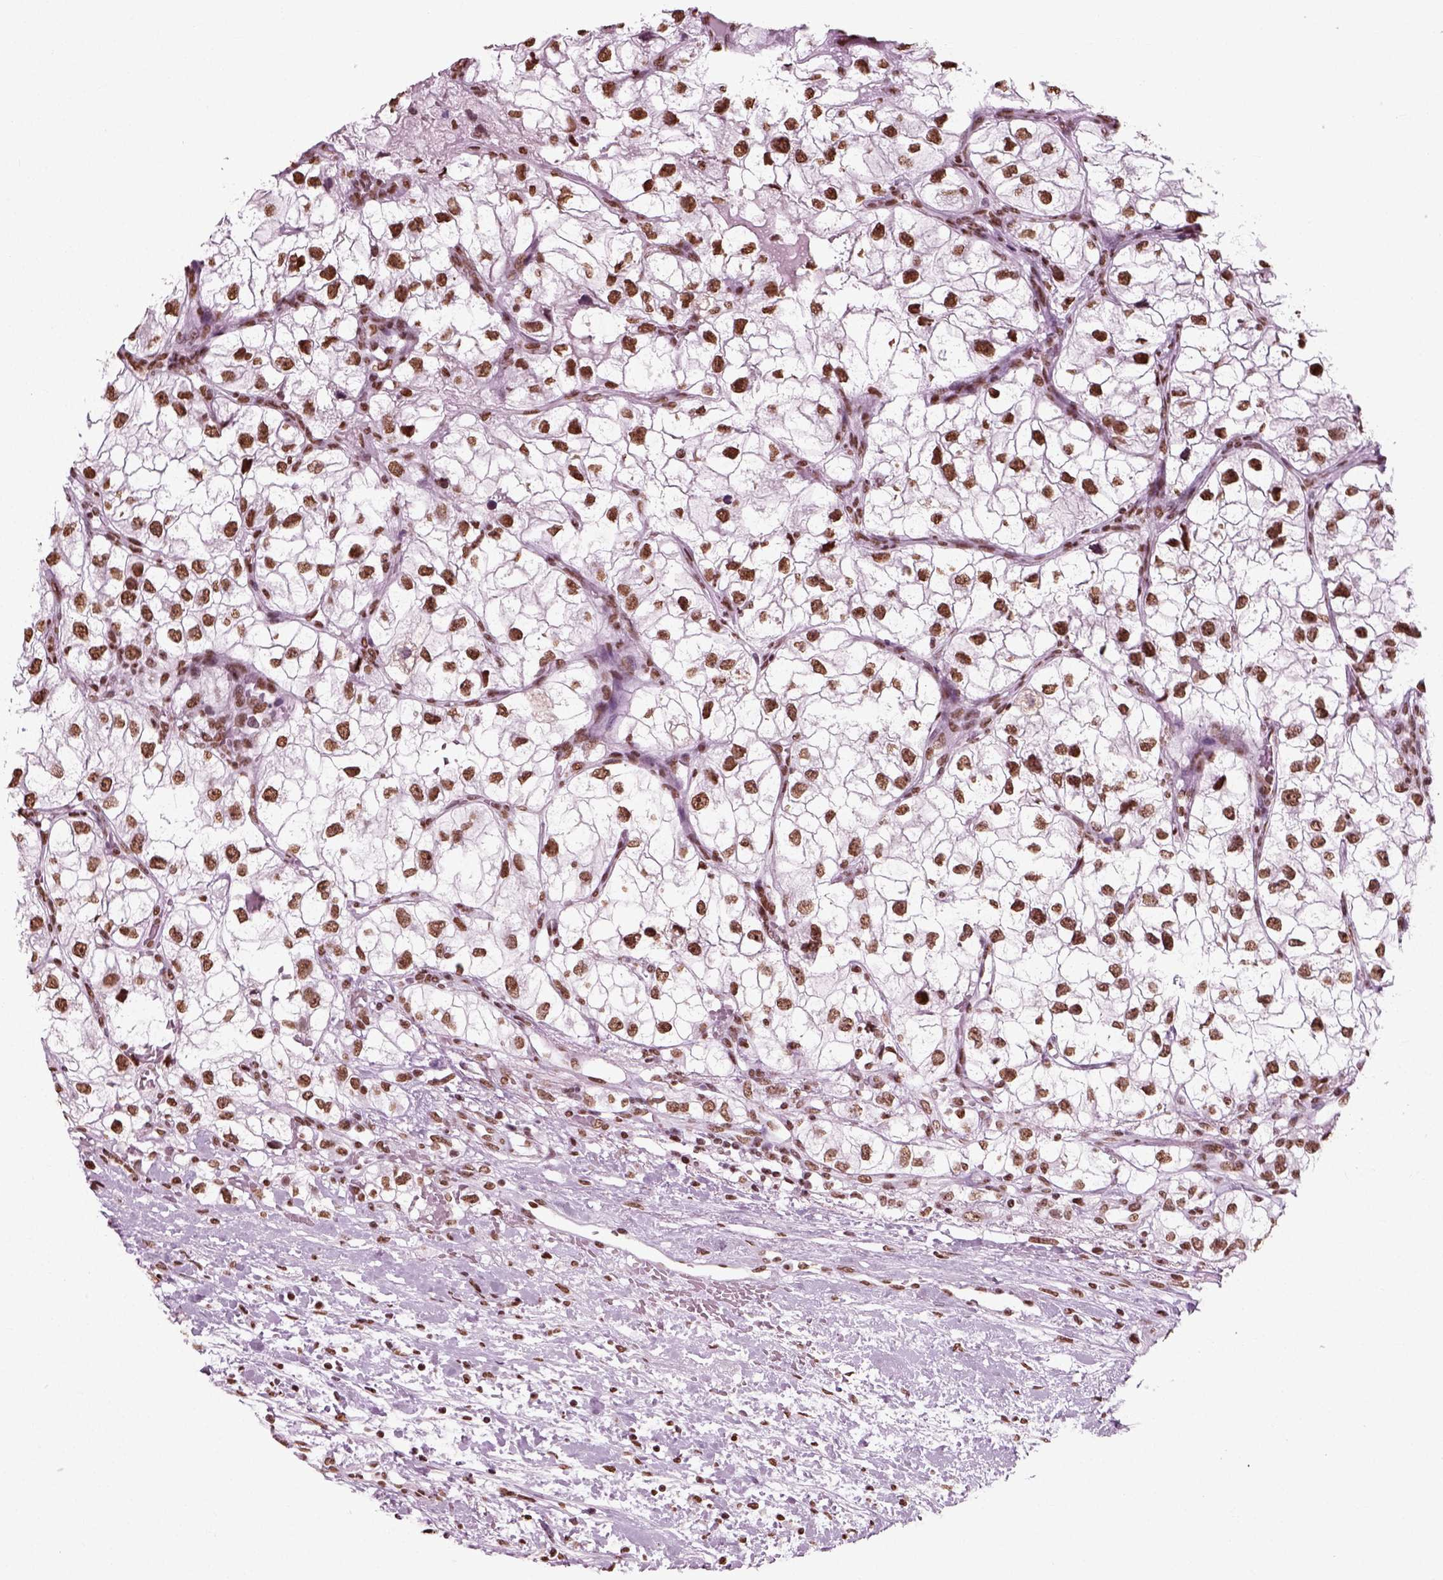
{"staining": {"intensity": "strong", "quantity": ">75%", "location": "nuclear"}, "tissue": "renal cancer", "cell_type": "Tumor cells", "image_type": "cancer", "snomed": [{"axis": "morphology", "description": "Adenocarcinoma, NOS"}, {"axis": "topography", "description": "Kidney"}], "caption": "Tumor cells show strong nuclear staining in about >75% of cells in renal cancer (adenocarcinoma).", "gene": "POLR1H", "patient": {"sex": "male", "age": 59}}